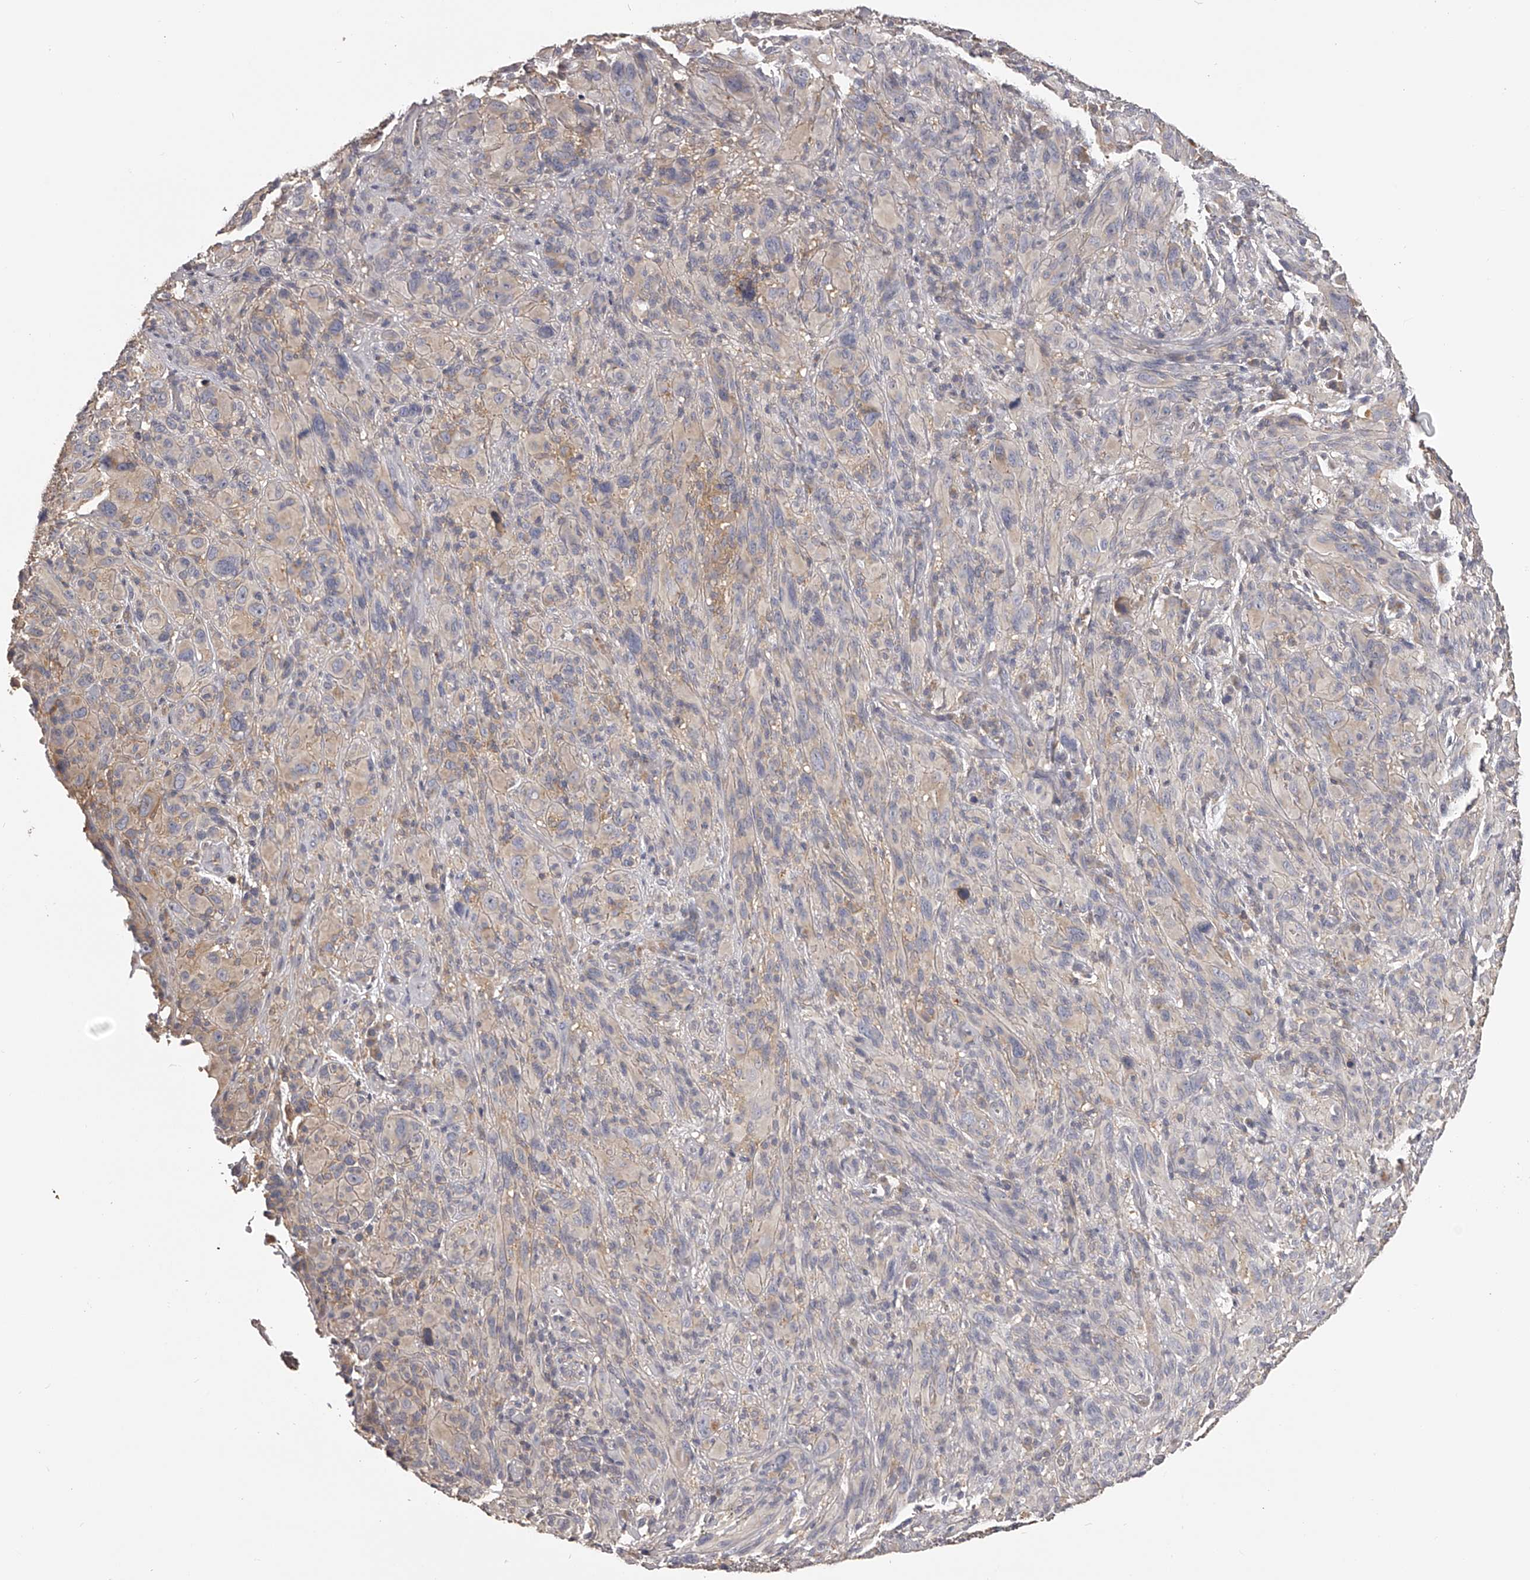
{"staining": {"intensity": "weak", "quantity": "<25%", "location": "cytoplasmic/membranous"}, "tissue": "melanoma", "cell_type": "Tumor cells", "image_type": "cancer", "snomed": [{"axis": "morphology", "description": "Malignant melanoma, NOS"}, {"axis": "topography", "description": "Skin of head"}], "caption": "High power microscopy photomicrograph of an immunohistochemistry (IHC) micrograph of melanoma, revealing no significant positivity in tumor cells.", "gene": "TNN", "patient": {"sex": "male", "age": 96}}